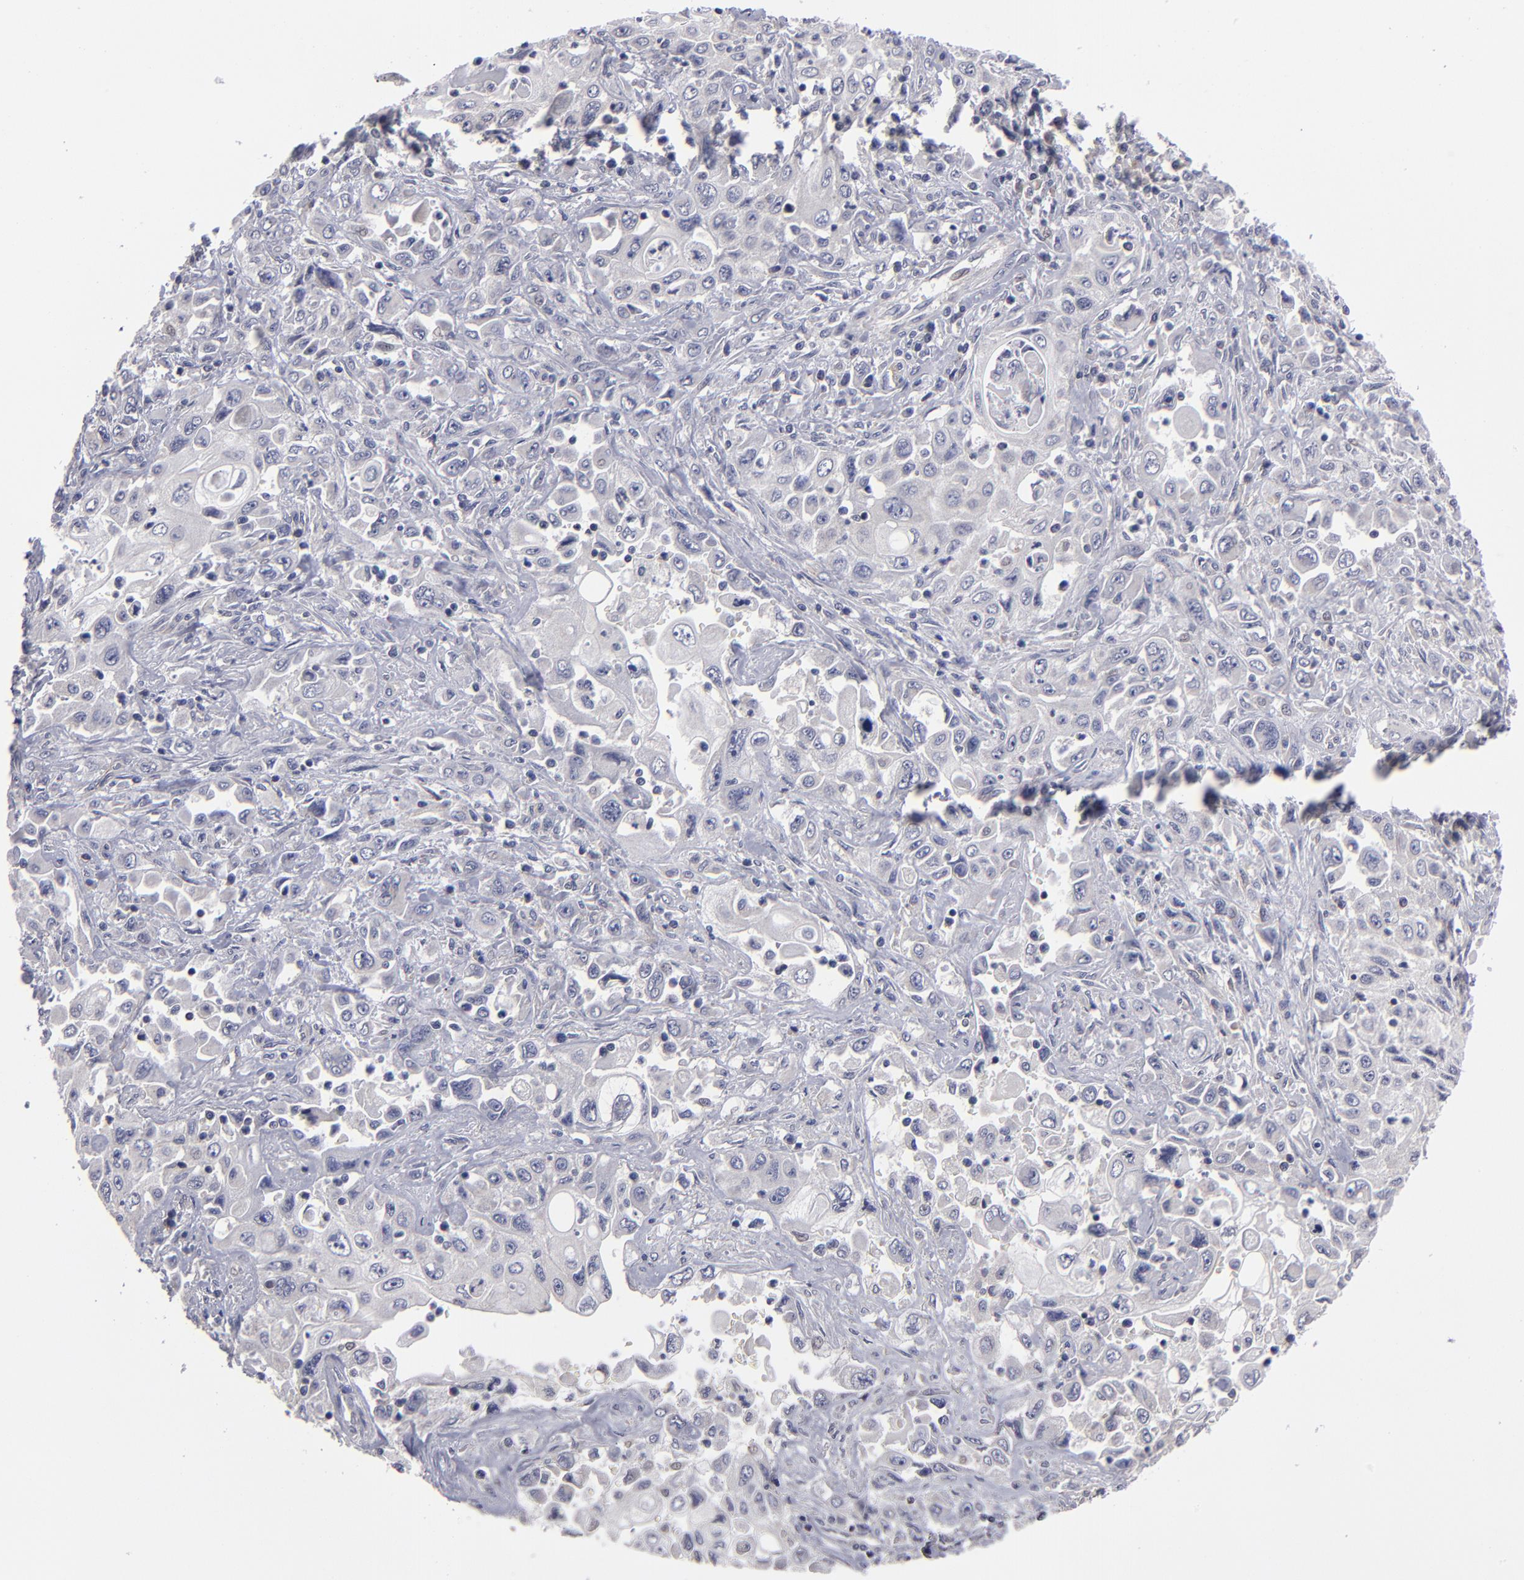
{"staining": {"intensity": "negative", "quantity": "none", "location": "none"}, "tissue": "pancreatic cancer", "cell_type": "Tumor cells", "image_type": "cancer", "snomed": [{"axis": "morphology", "description": "Adenocarcinoma, NOS"}, {"axis": "topography", "description": "Pancreas"}], "caption": "Pancreatic cancer stained for a protein using immunohistochemistry (IHC) exhibits no staining tumor cells.", "gene": "CEP97", "patient": {"sex": "male", "age": 70}}